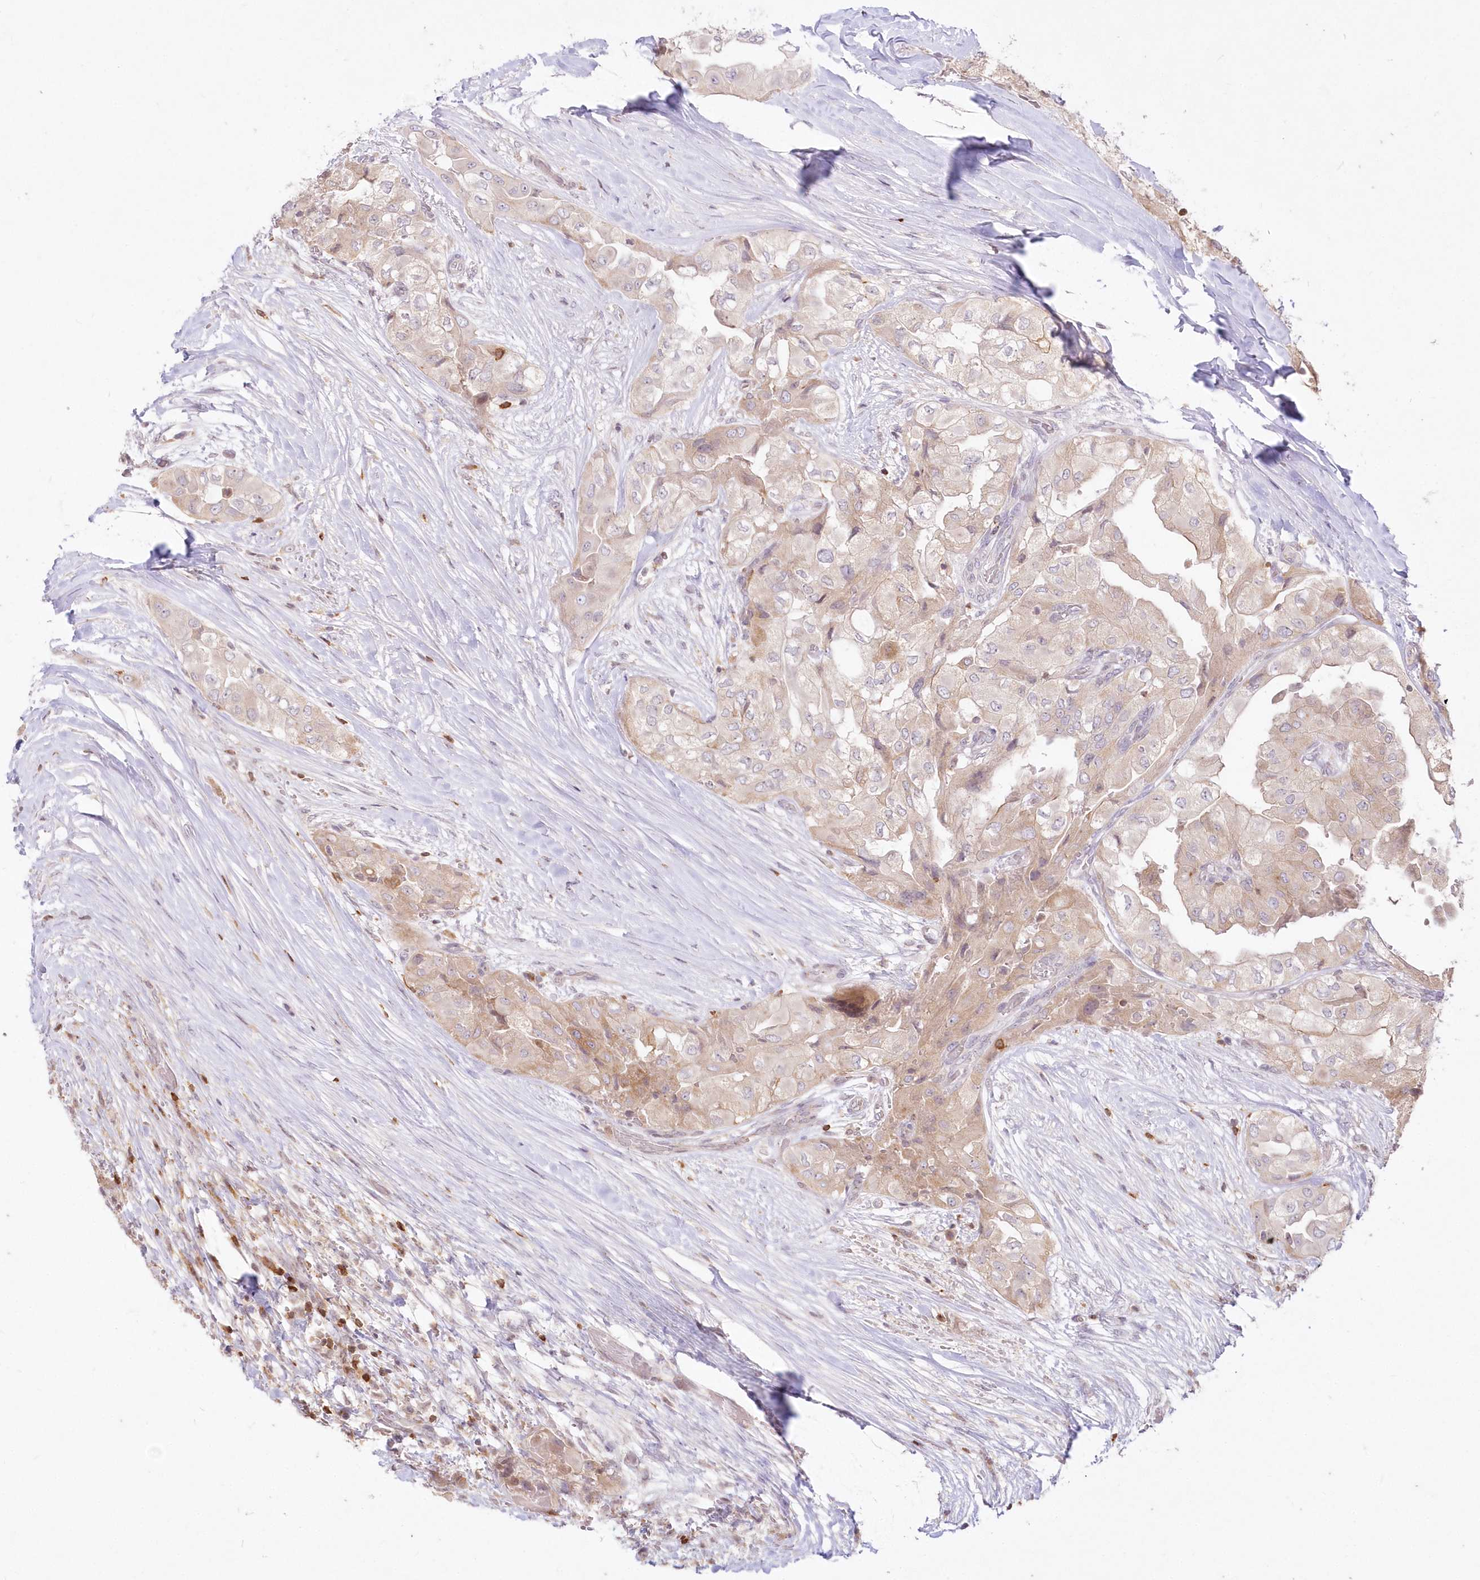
{"staining": {"intensity": "weak", "quantity": "25%-75%", "location": "cytoplasmic/membranous"}, "tissue": "thyroid cancer", "cell_type": "Tumor cells", "image_type": "cancer", "snomed": [{"axis": "morphology", "description": "Papillary adenocarcinoma, NOS"}, {"axis": "topography", "description": "Thyroid gland"}], "caption": "Protein expression analysis of human thyroid cancer (papillary adenocarcinoma) reveals weak cytoplasmic/membranous expression in approximately 25%-75% of tumor cells.", "gene": "MTMR3", "patient": {"sex": "female", "age": 59}}